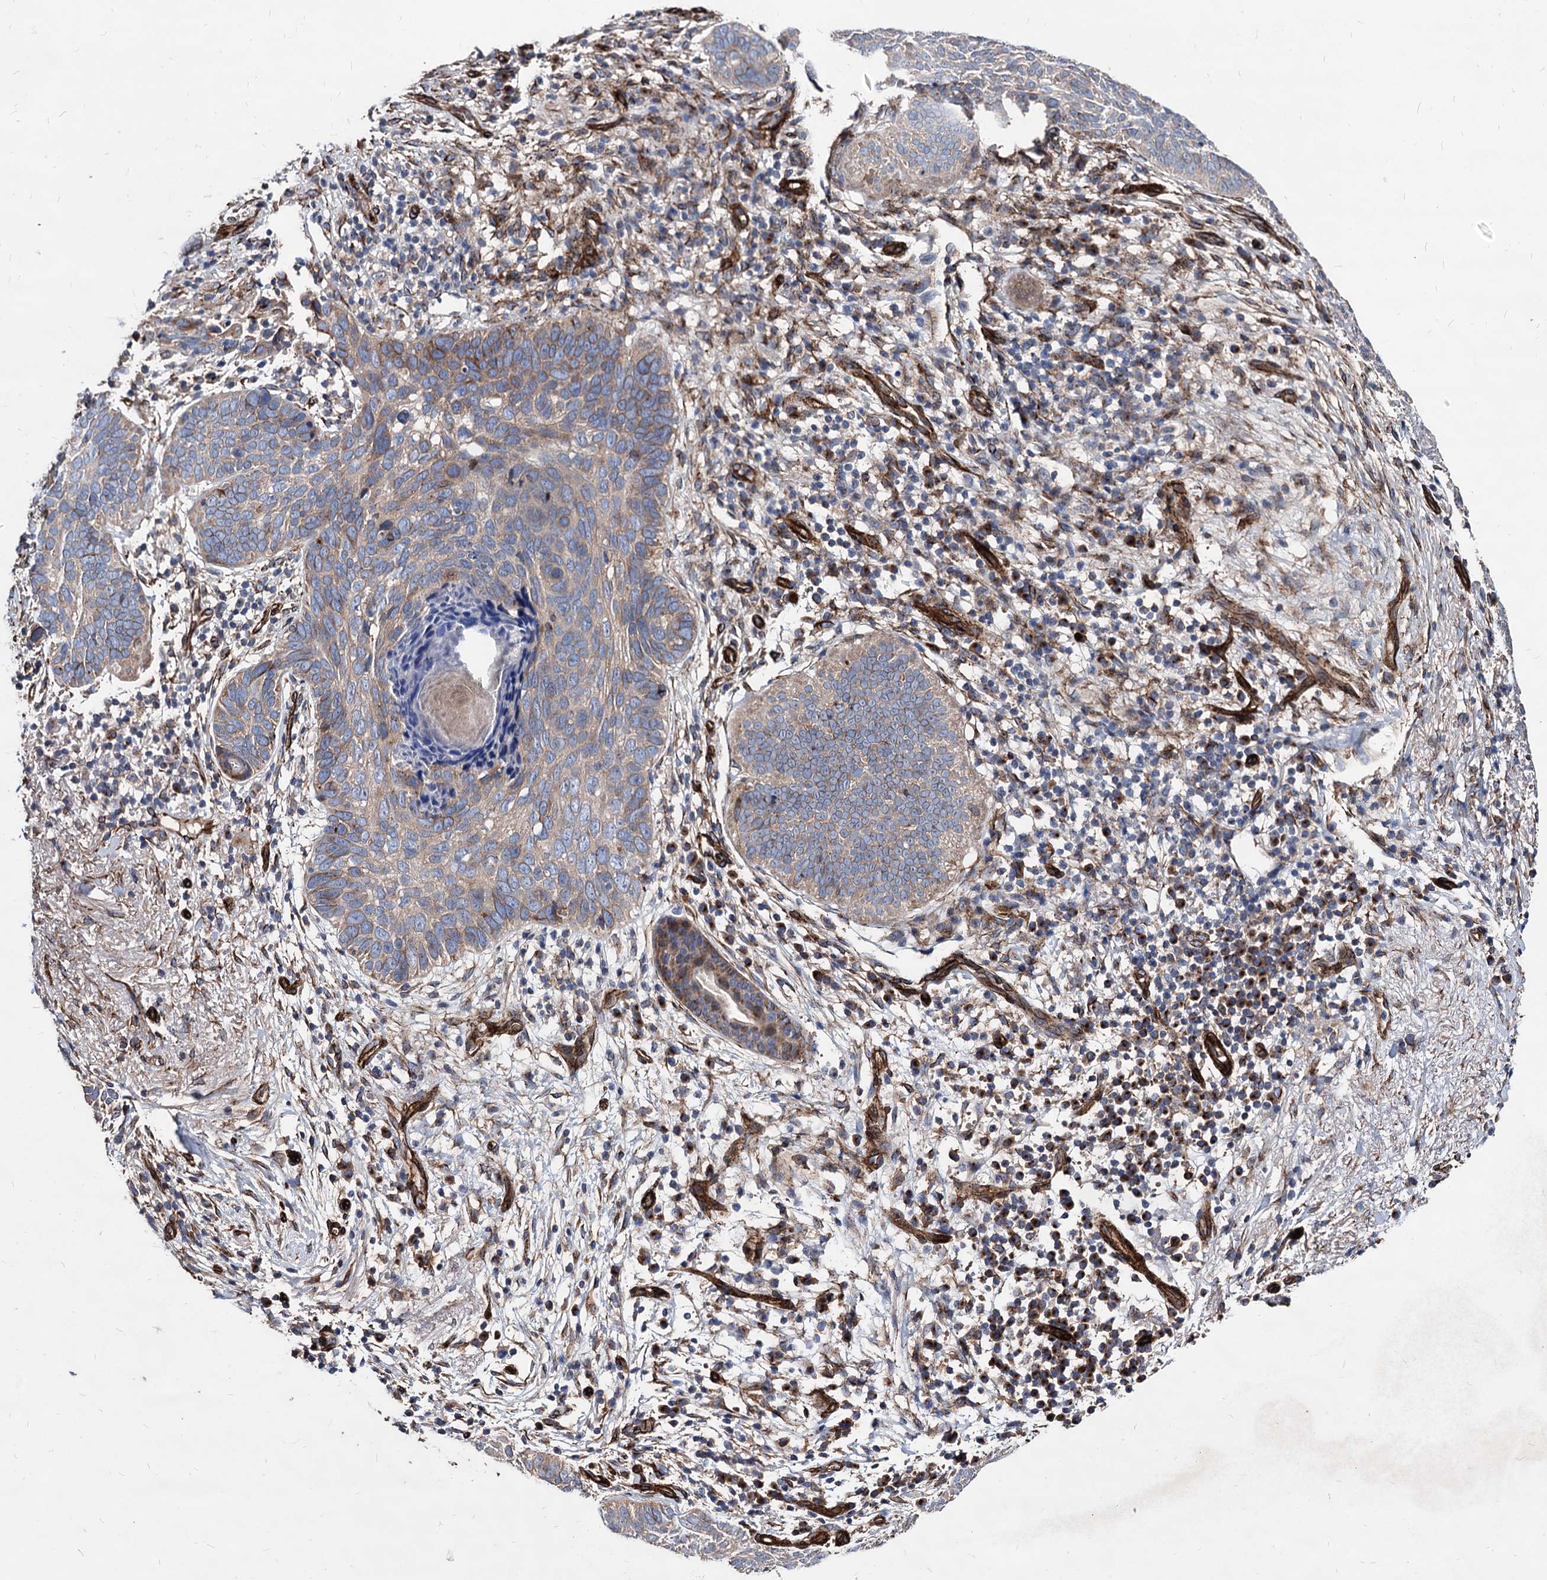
{"staining": {"intensity": "moderate", "quantity": "25%-75%", "location": "cytoplasmic/membranous"}, "tissue": "skin cancer", "cell_type": "Tumor cells", "image_type": "cancer", "snomed": [{"axis": "morphology", "description": "Basal cell carcinoma"}, {"axis": "topography", "description": "Skin"}], "caption": "High-power microscopy captured an immunohistochemistry photomicrograph of skin cancer (basal cell carcinoma), revealing moderate cytoplasmic/membranous positivity in approximately 25%-75% of tumor cells. The staining was performed using DAB to visualize the protein expression in brown, while the nuclei were stained in blue with hematoxylin (Magnification: 20x).", "gene": "WDR11", "patient": {"sex": "male", "age": 85}}